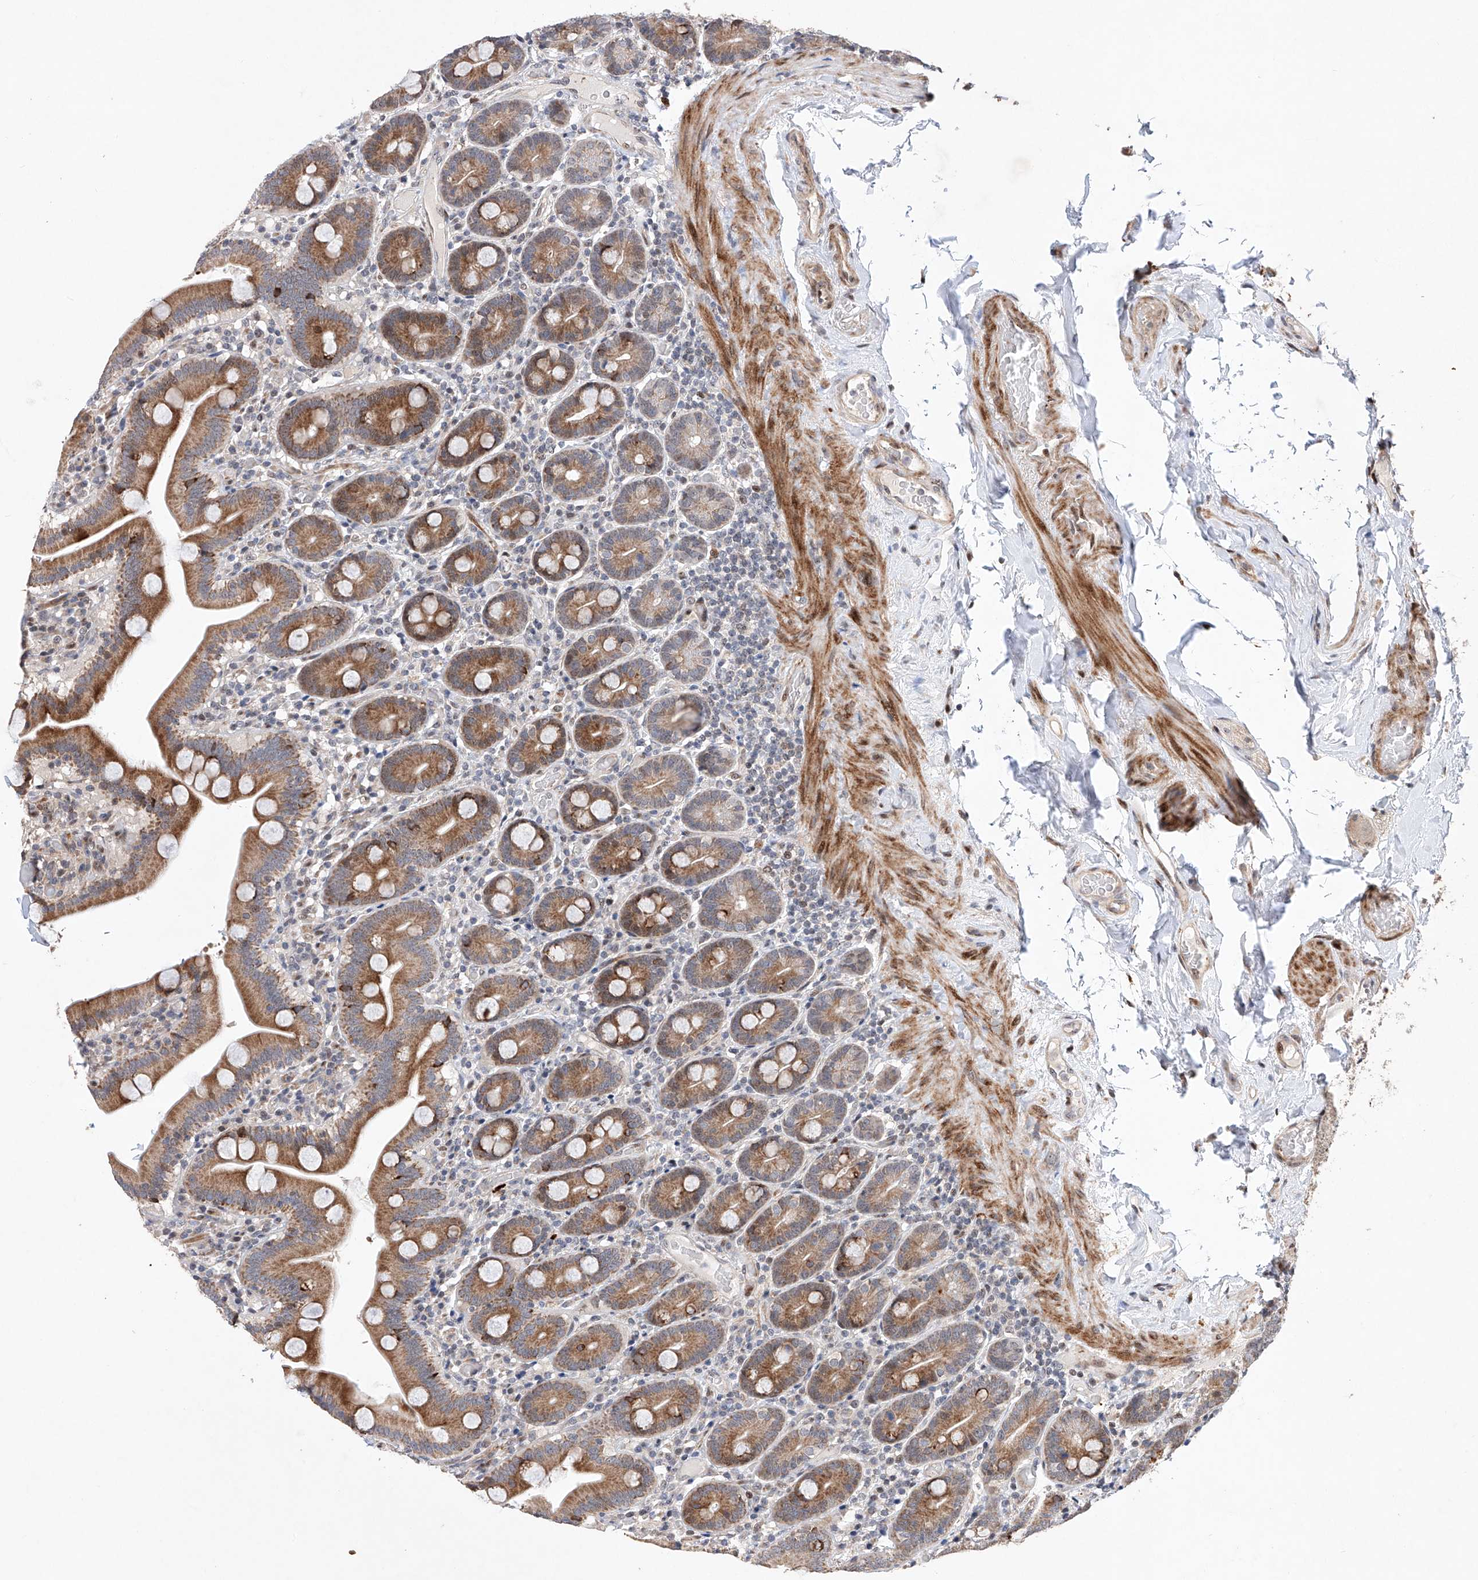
{"staining": {"intensity": "moderate", "quantity": ">75%", "location": "cytoplasmic/membranous"}, "tissue": "duodenum", "cell_type": "Glandular cells", "image_type": "normal", "snomed": [{"axis": "morphology", "description": "Normal tissue, NOS"}, {"axis": "topography", "description": "Duodenum"}], "caption": "About >75% of glandular cells in normal duodenum show moderate cytoplasmic/membranous protein expression as visualized by brown immunohistochemical staining.", "gene": "AFG1L", "patient": {"sex": "male", "age": 55}}